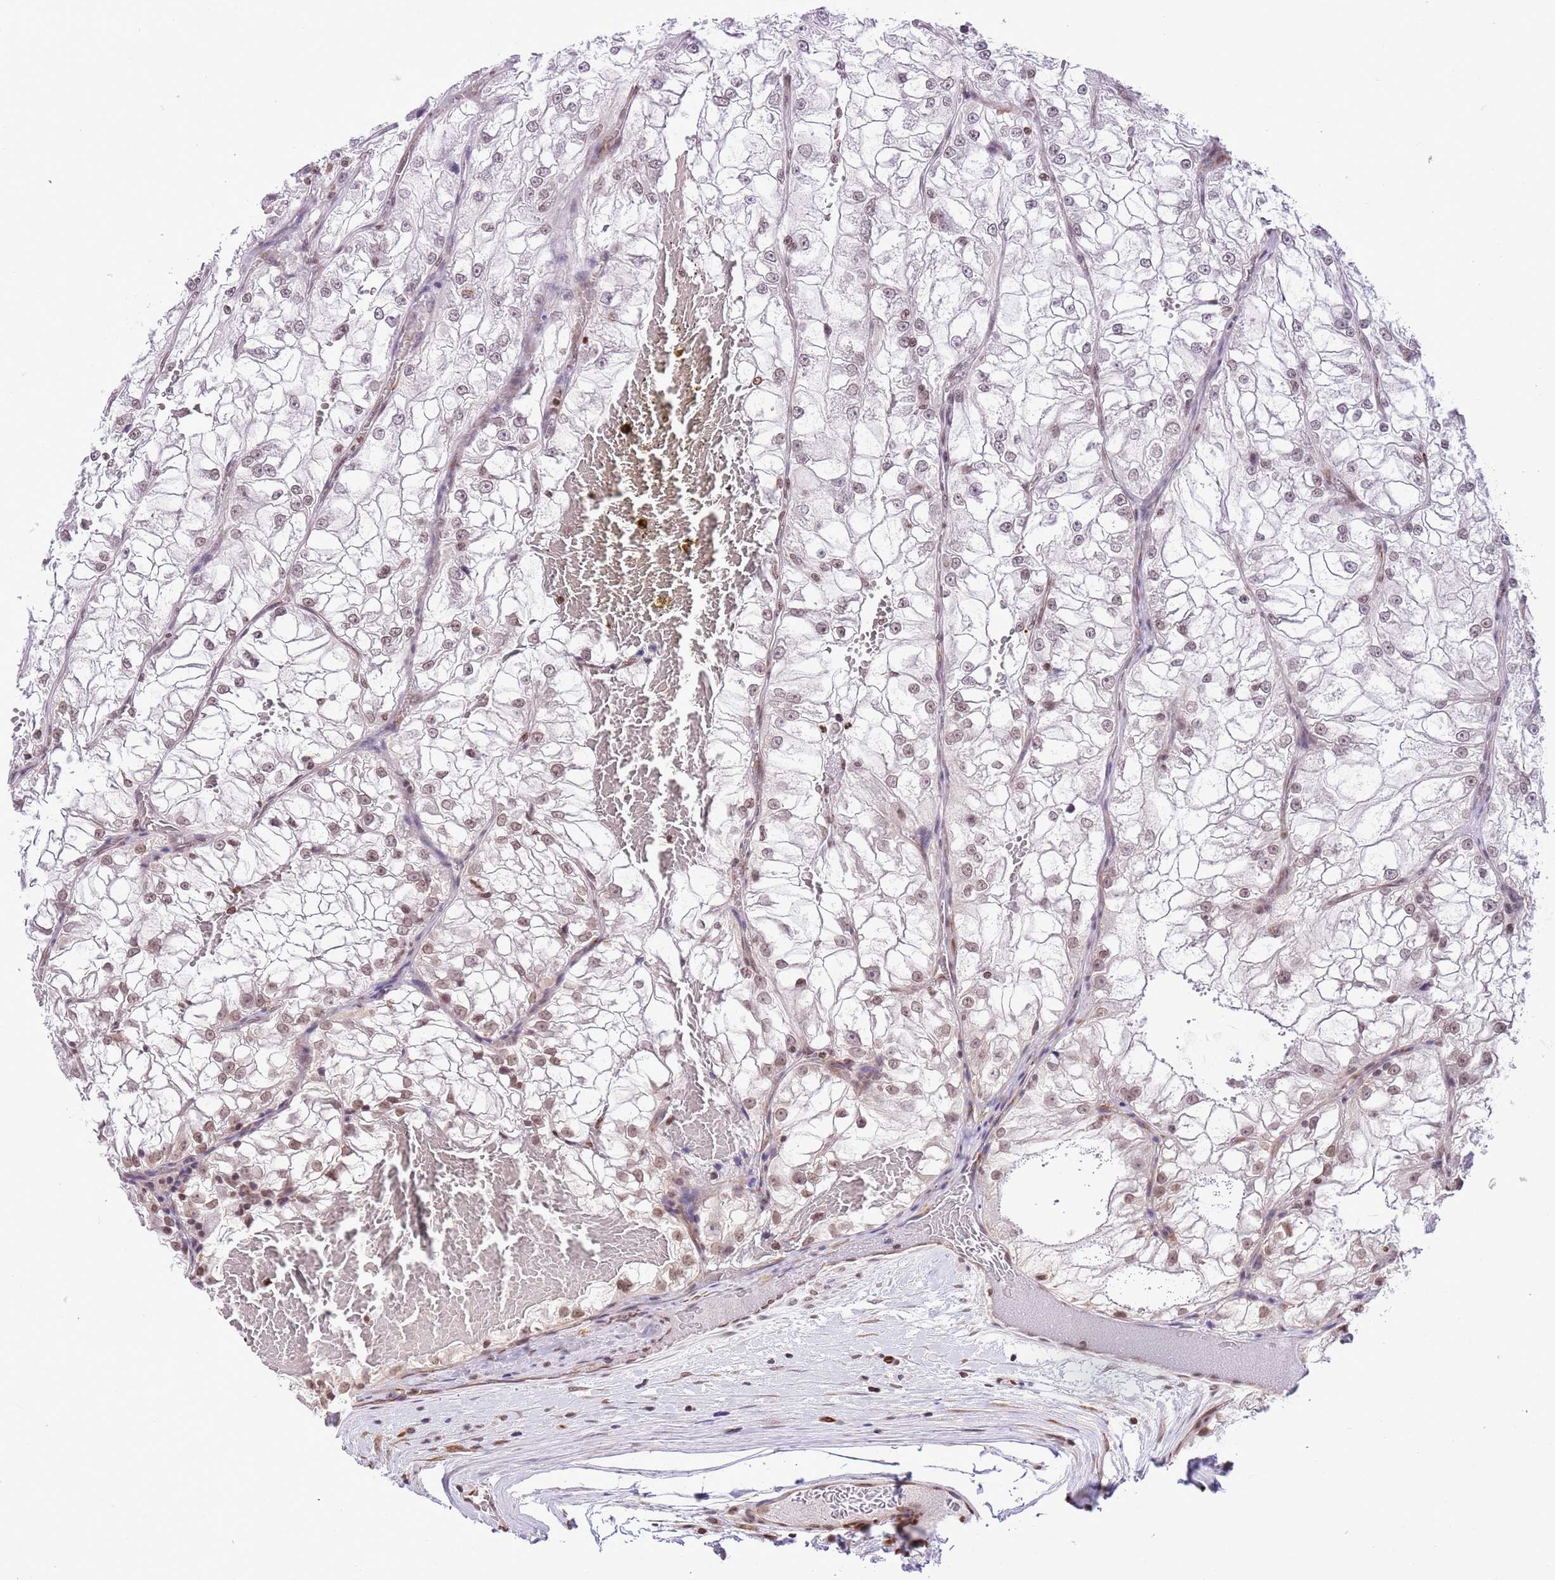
{"staining": {"intensity": "negative", "quantity": "none", "location": "none"}, "tissue": "renal cancer", "cell_type": "Tumor cells", "image_type": "cancer", "snomed": [{"axis": "morphology", "description": "Adenocarcinoma, NOS"}, {"axis": "topography", "description": "Kidney"}], "caption": "Human renal cancer (adenocarcinoma) stained for a protein using IHC demonstrates no positivity in tumor cells.", "gene": "NRIP1", "patient": {"sex": "female", "age": 72}}